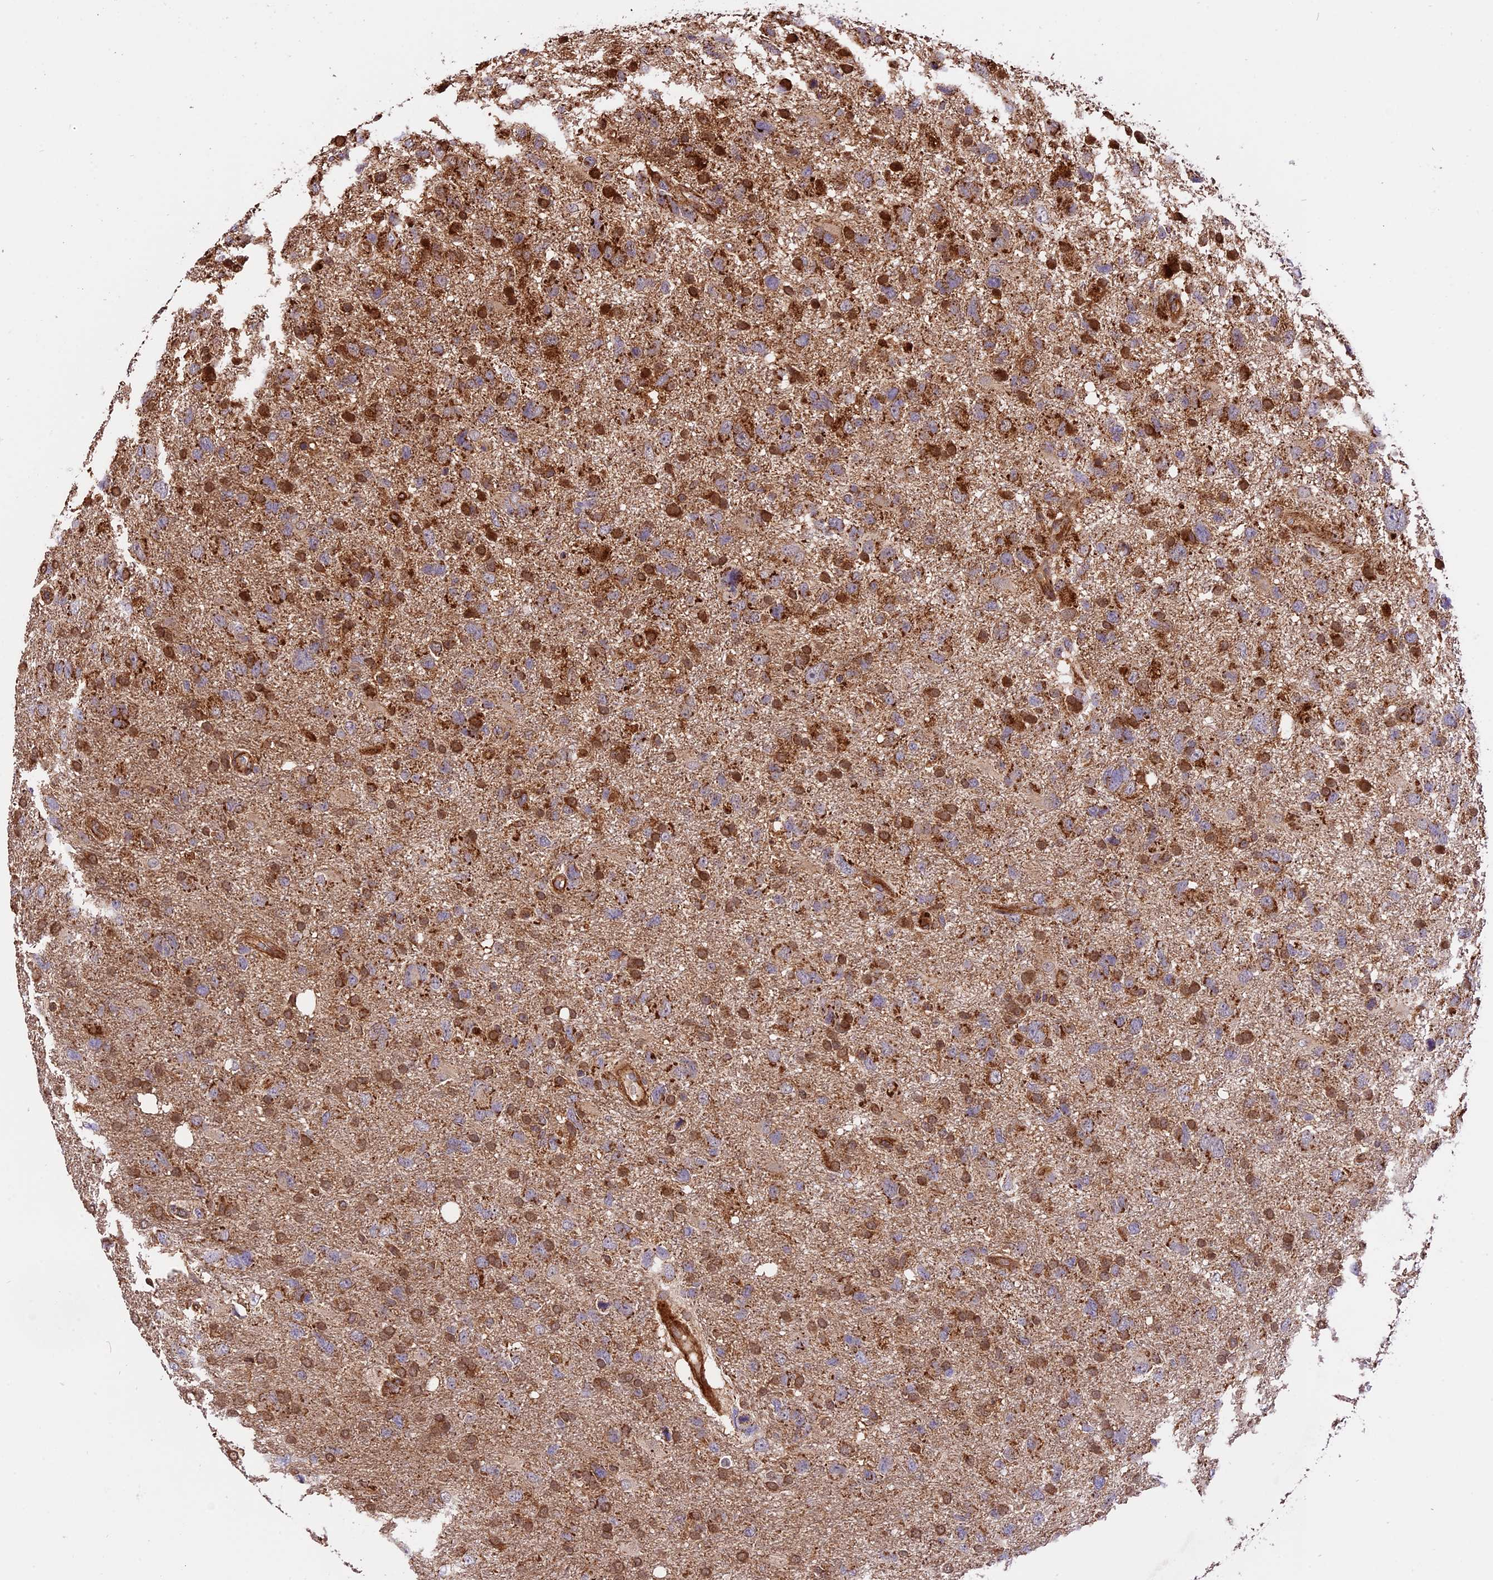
{"staining": {"intensity": "moderate", "quantity": "25%-75%", "location": "cytoplasmic/membranous,nuclear"}, "tissue": "glioma", "cell_type": "Tumor cells", "image_type": "cancer", "snomed": [{"axis": "morphology", "description": "Glioma, malignant, High grade"}, {"axis": "topography", "description": "Brain"}], "caption": "This is a micrograph of immunohistochemistry (IHC) staining of malignant high-grade glioma, which shows moderate positivity in the cytoplasmic/membranous and nuclear of tumor cells.", "gene": "HERPUD1", "patient": {"sex": "male", "age": 61}}